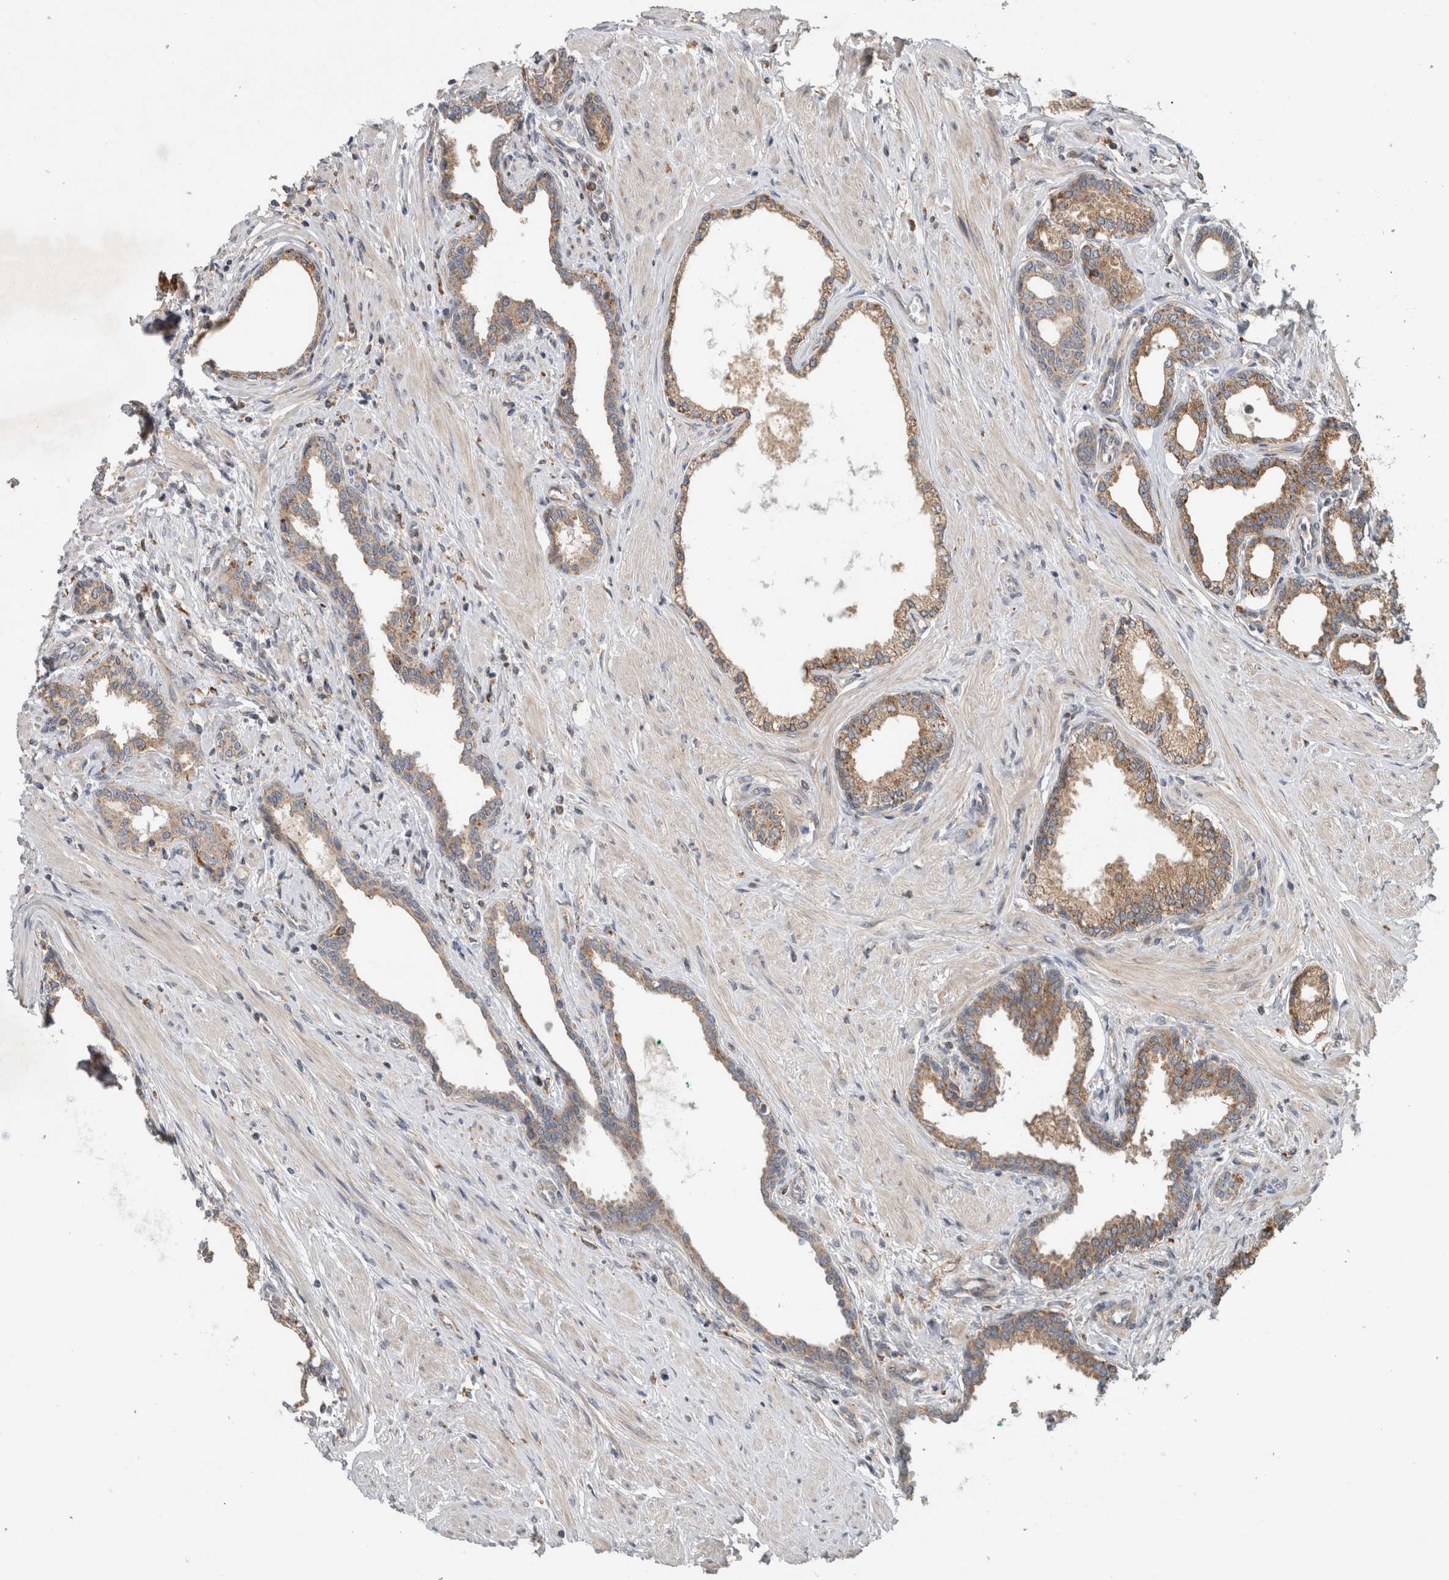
{"staining": {"intensity": "moderate", "quantity": "25%-75%", "location": "cytoplasmic/membranous"}, "tissue": "prostate cancer", "cell_type": "Tumor cells", "image_type": "cancer", "snomed": [{"axis": "morphology", "description": "Adenocarcinoma, High grade"}, {"axis": "topography", "description": "Prostate"}], "caption": "Immunohistochemical staining of human prostate cancer reveals medium levels of moderate cytoplasmic/membranous protein positivity in about 25%-75% of tumor cells. The protein is shown in brown color, while the nuclei are stained blue.", "gene": "ADGRL3", "patient": {"sex": "male", "age": 52}}